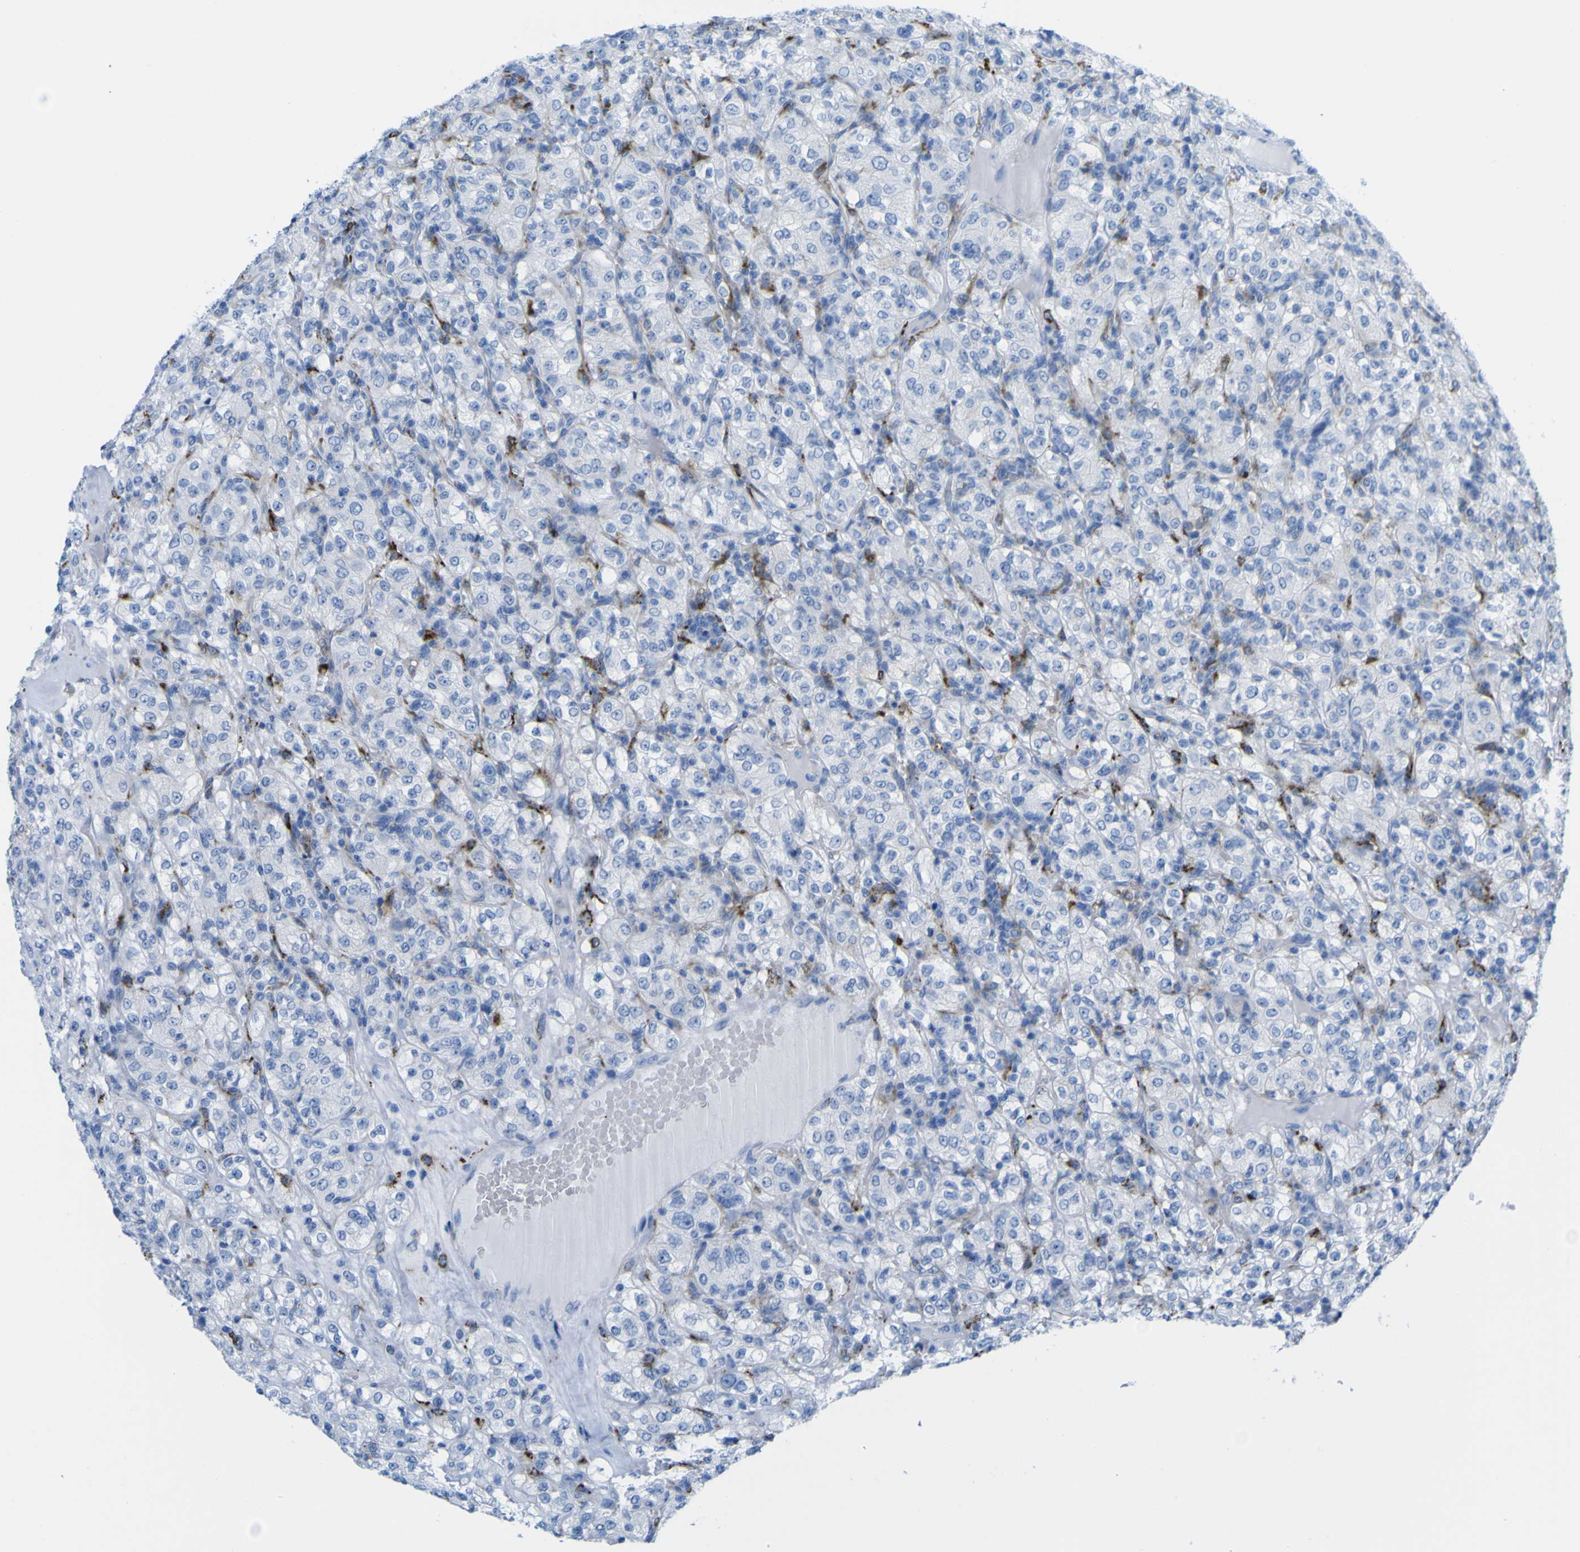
{"staining": {"intensity": "negative", "quantity": "none", "location": "none"}, "tissue": "renal cancer", "cell_type": "Tumor cells", "image_type": "cancer", "snomed": [{"axis": "morphology", "description": "Normal tissue, NOS"}, {"axis": "morphology", "description": "Adenocarcinoma, NOS"}, {"axis": "topography", "description": "Kidney"}], "caption": "Protein analysis of renal adenocarcinoma exhibits no significant expression in tumor cells. The staining is performed using DAB (3,3'-diaminobenzidine) brown chromogen with nuclei counter-stained in using hematoxylin.", "gene": "PLD3", "patient": {"sex": "female", "age": 72}}